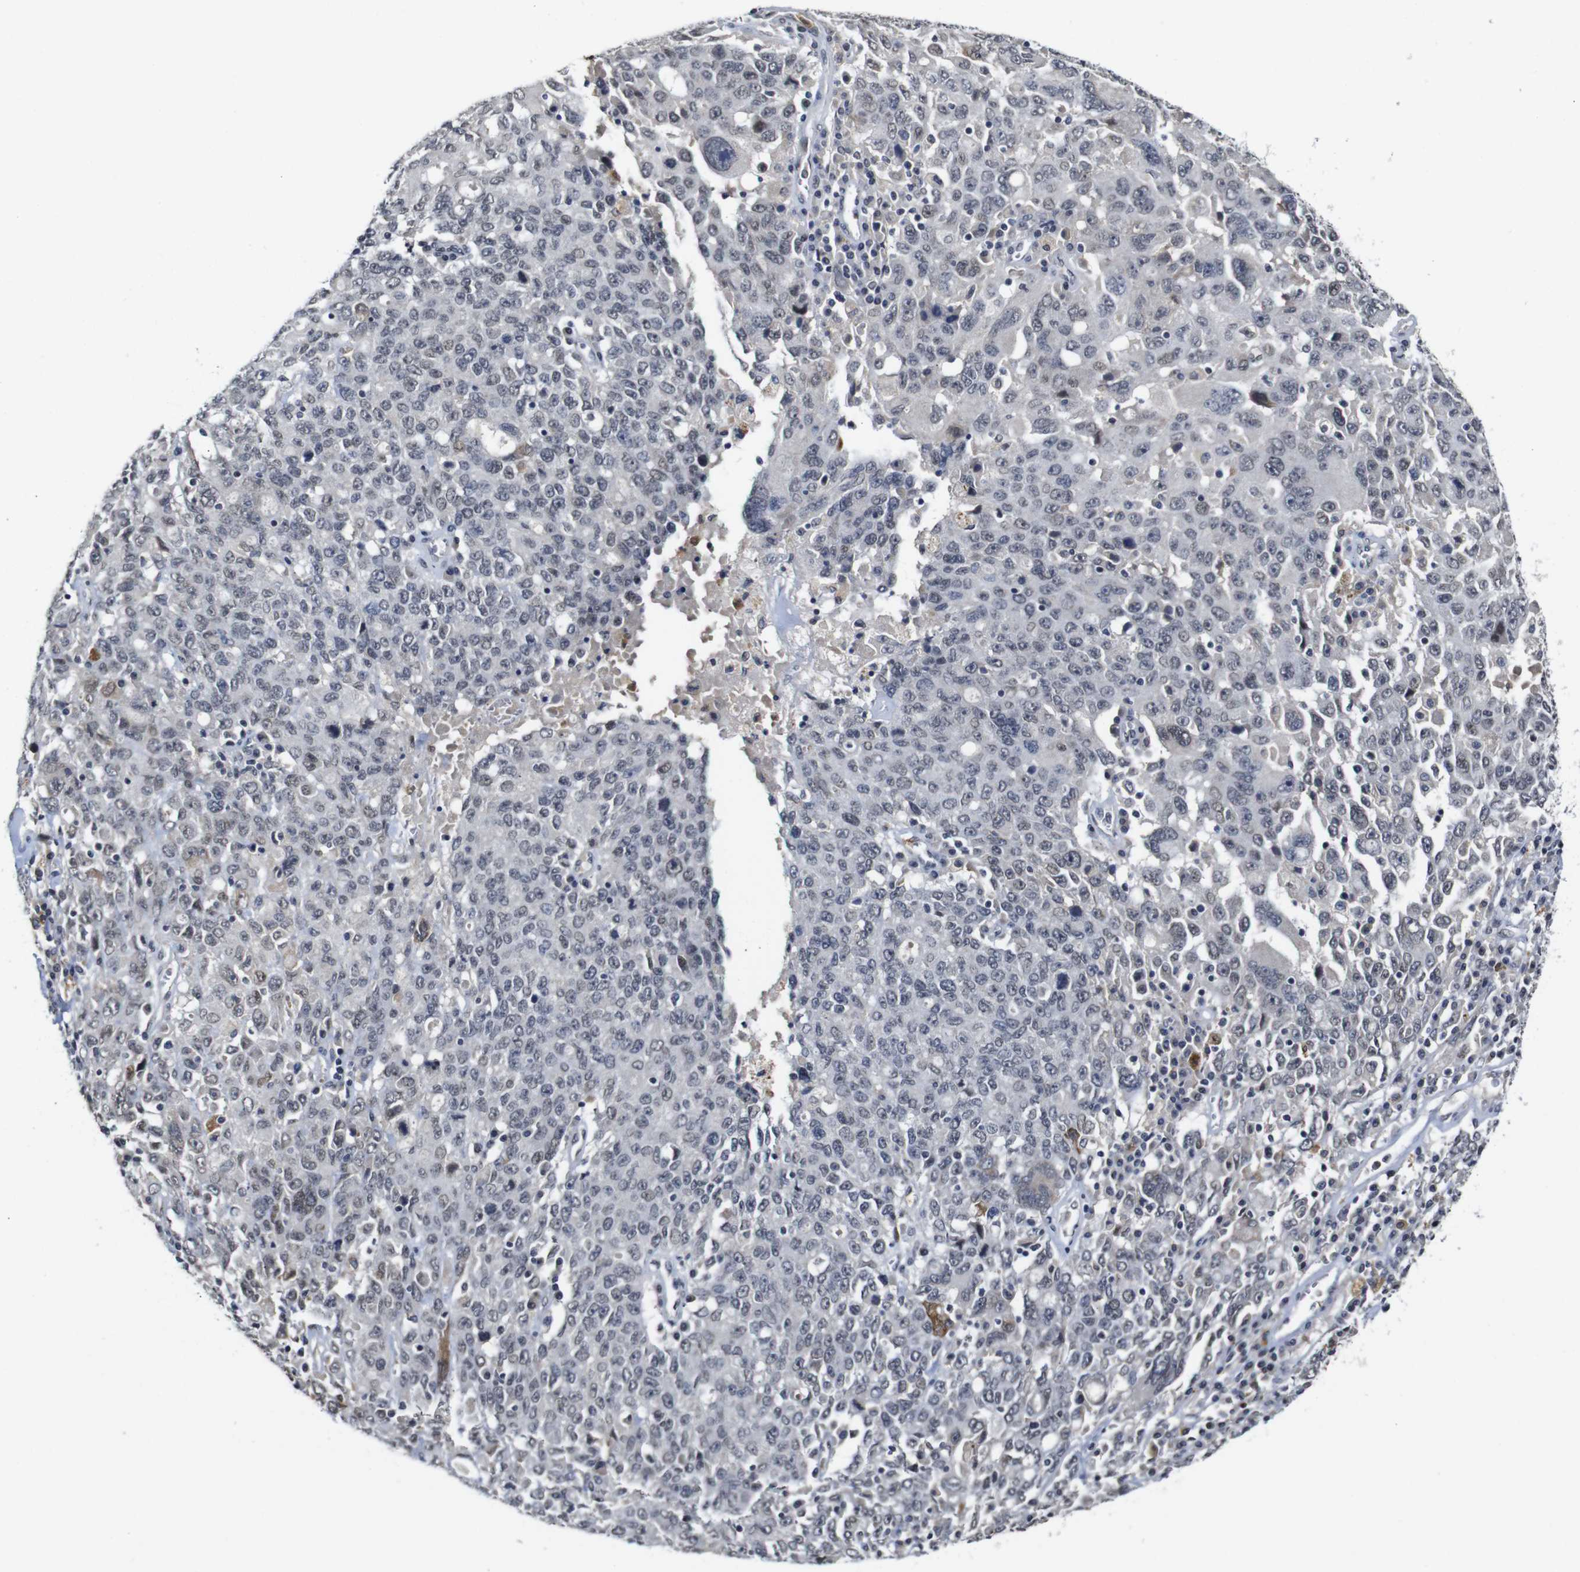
{"staining": {"intensity": "negative", "quantity": "none", "location": "none"}, "tissue": "ovarian cancer", "cell_type": "Tumor cells", "image_type": "cancer", "snomed": [{"axis": "morphology", "description": "Carcinoma, endometroid"}, {"axis": "topography", "description": "Ovary"}], "caption": "DAB (3,3'-diaminobenzidine) immunohistochemical staining of human ovarian cancer shows no significant expression in tumor cells.", "gene": "NTRK3", "patient": {"sex": "female", "age": 62}}